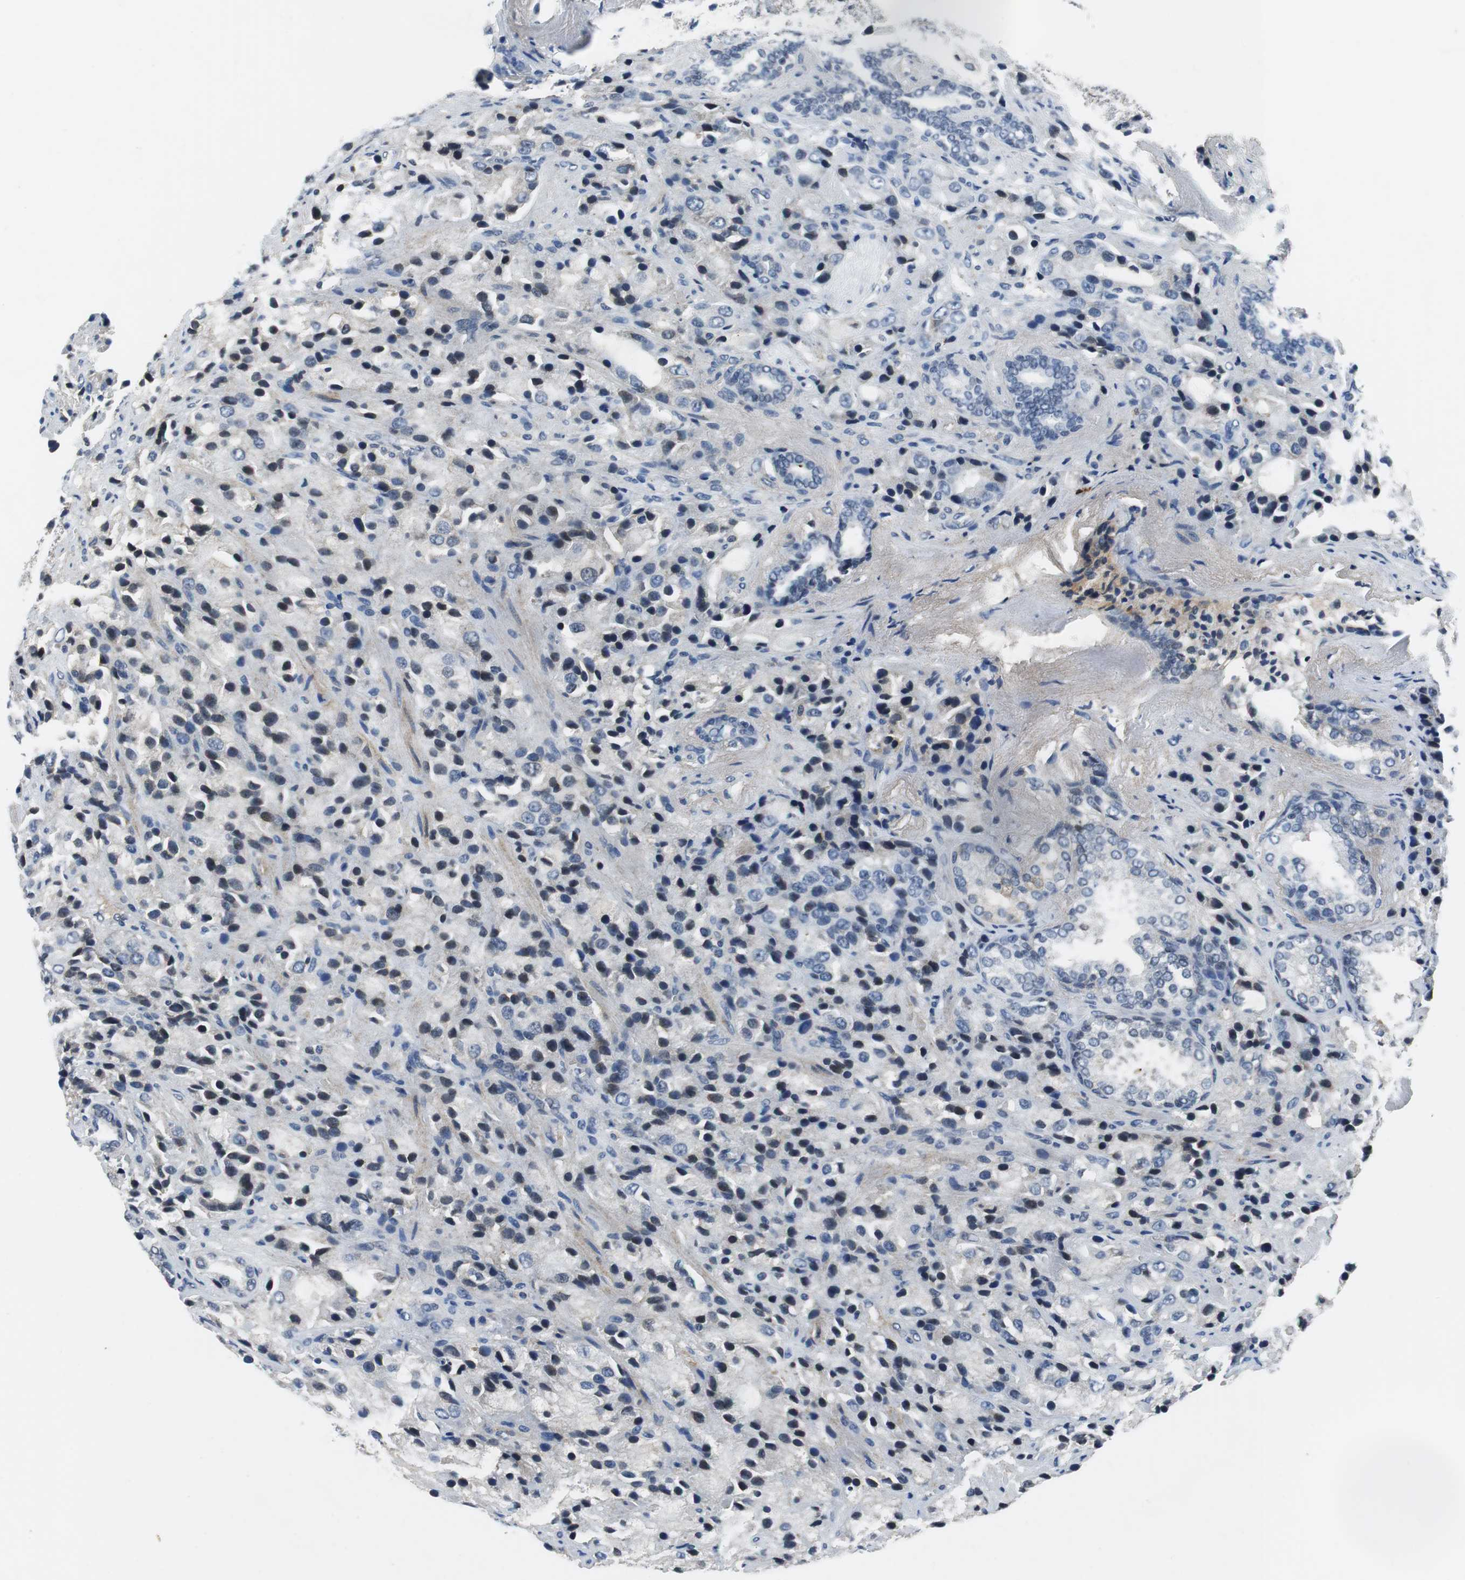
{"staining": {"intensity": "negative", "quantity": "none", "location": "none"}, "tissue": "prostate cancer", "cell_type": "Tumor cells", "image_type": "cancer", "snomed": [{"axis": "morphology", "description": "Adenocarcinoma, High grade"}, {"axis": "topography", "description": "Prostate"}], "caption": "The image shows no staining of tumor cells in prostate cancer (adenocarcinoma (high-grade)). Nuclei are stained in blue.", "gene": "ORM1", "patient": {"sex": "male", "age": 70}}